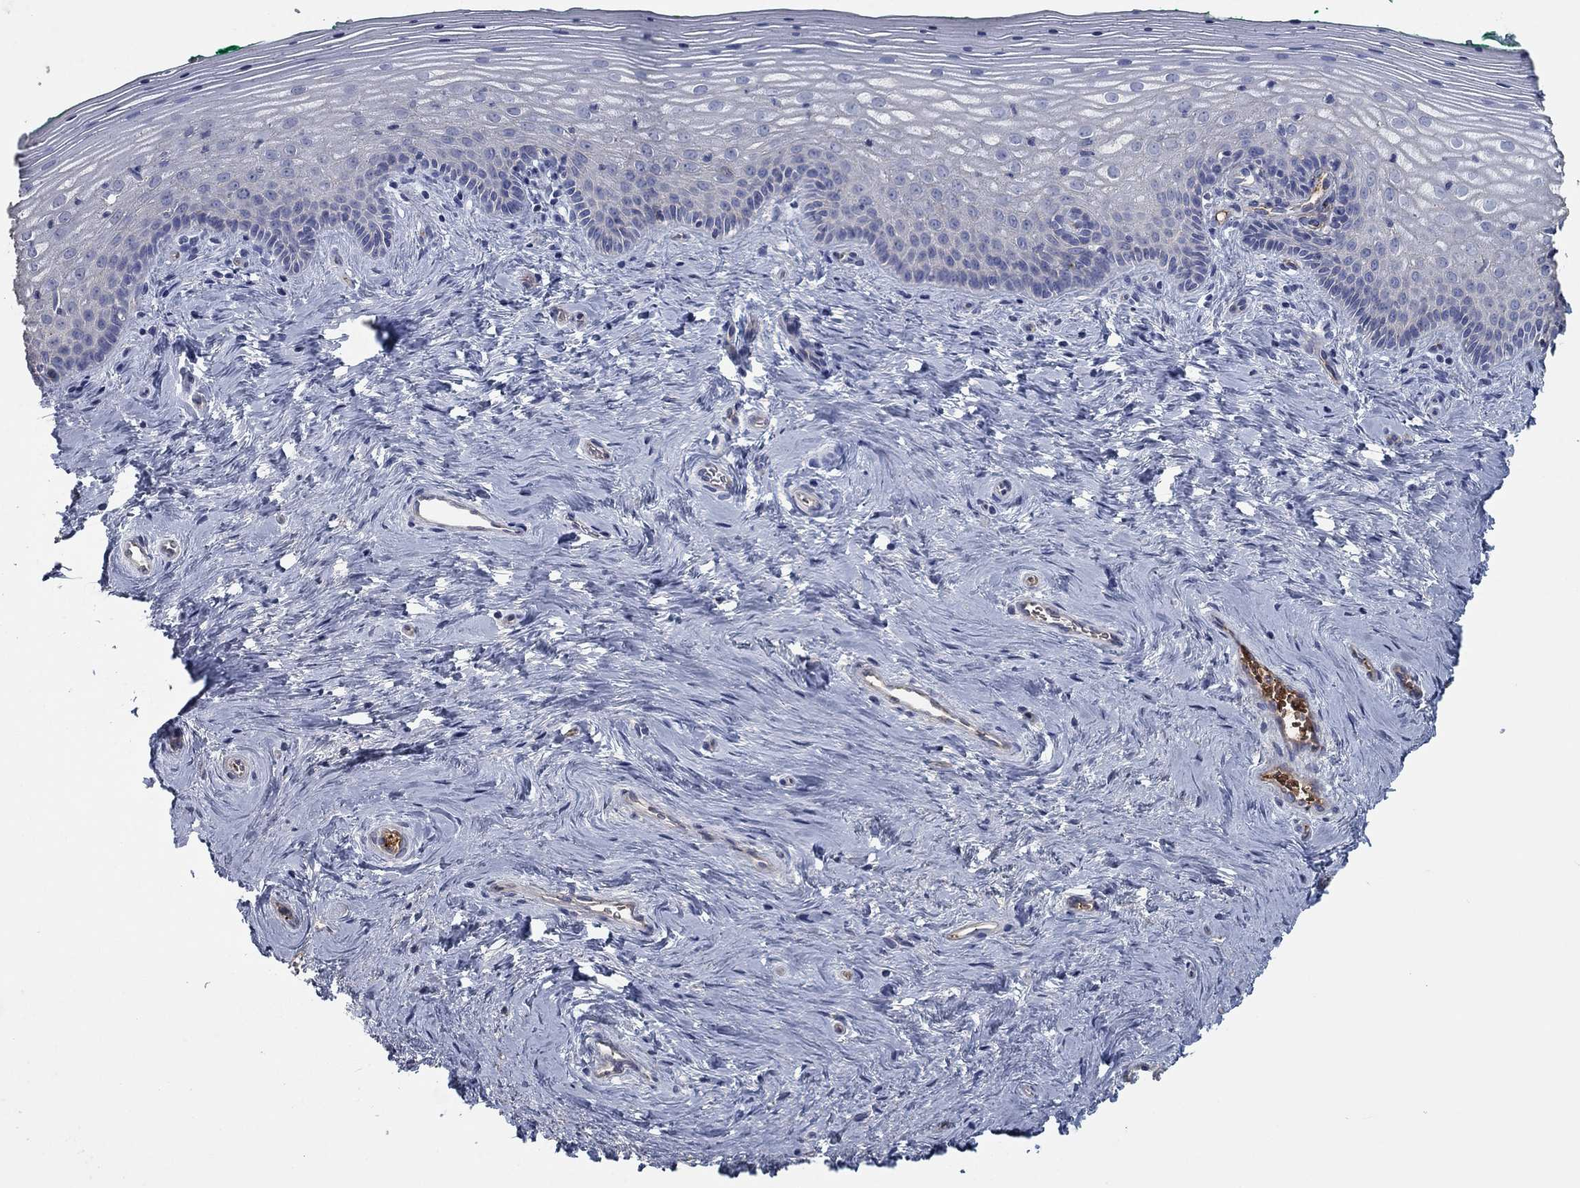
{"staining": {"intensity": "negative", "quantity": "none", "location": "none"}, "tissue": "vagina", "cell_type": "Squamous epithelial cells", "image_type": "normal", "snomed": [{"axis": "morphology", "description": "Normal tissue, NOS"}, {"axis": "topography", "description": "Vagina"}], "caption": "This photomicrograph is of normal vagina stained with immunohistochemistry to label a protein in brown with the nuclei are counter-stained blue. There is no staining in squamous epithelial cells. Nuclei are stained in blue.", "gene": "APOC3", "patient": {"sex": "female", "age": 45}}